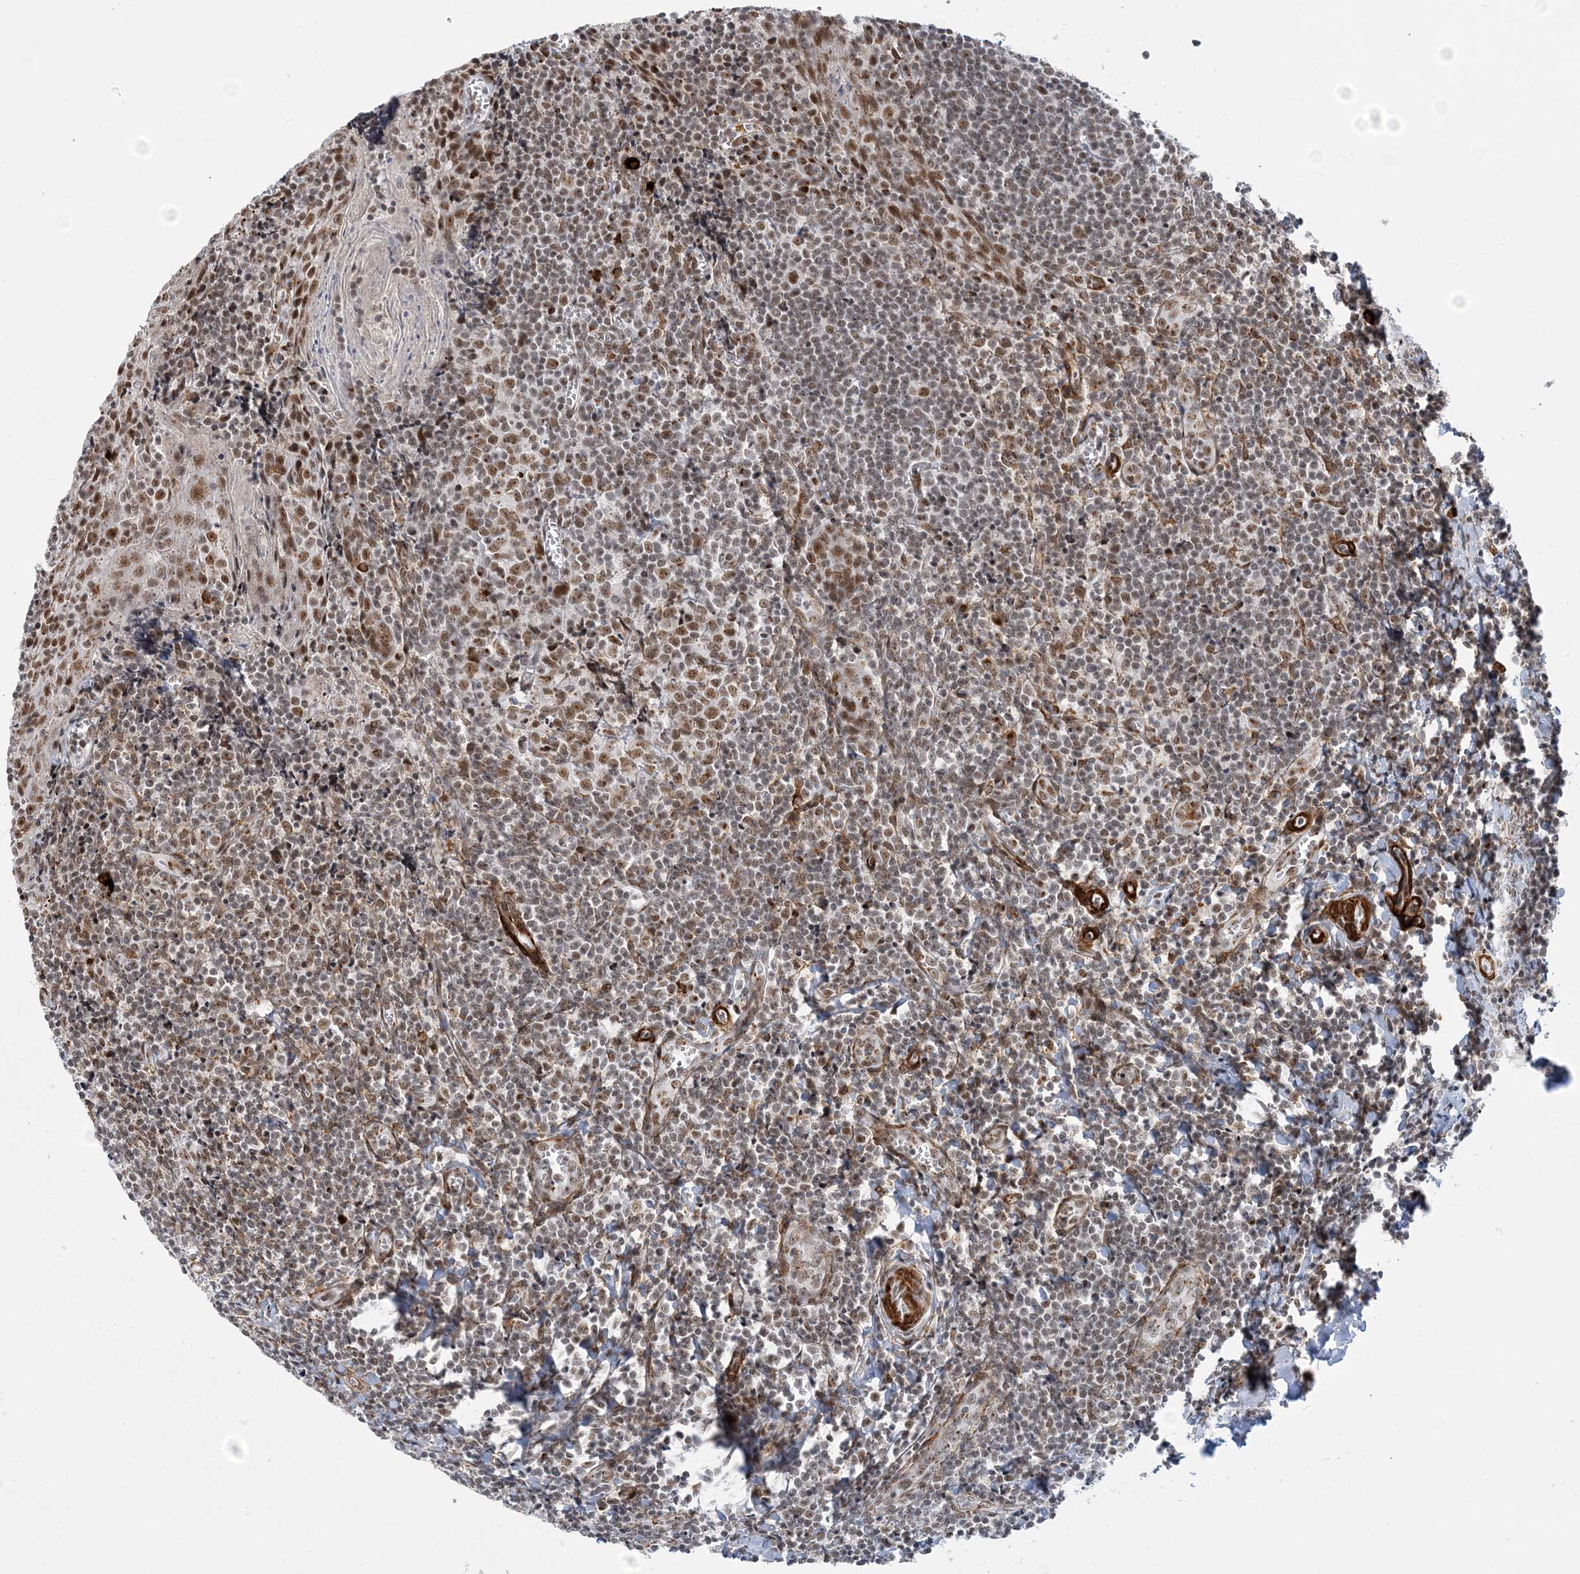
{"staining": {"intensity": "moderate", "quantity": ">75%", "location": "nuclear"}, "tissue": "tonsil", "cell_type": "Germinal center cells", "image_type": "normal", "snomed": [{"axis": "morphology", "description": "Normal tissue, NOS"}, {"axis": "topography", "description": "Tonsil"}], "caption": "High-magnification brightfield microscopy of normal tonsil stained with DAB (3,3'-diaminobenzidine) (brown) and counterstained with hematoxylin (blue). germinal center cells exhibit moderate nuclear expression is appreciated in approximately>75% of cells.", "gene": "PLRG1", "patient": {"sex": "male", "age": 27}}